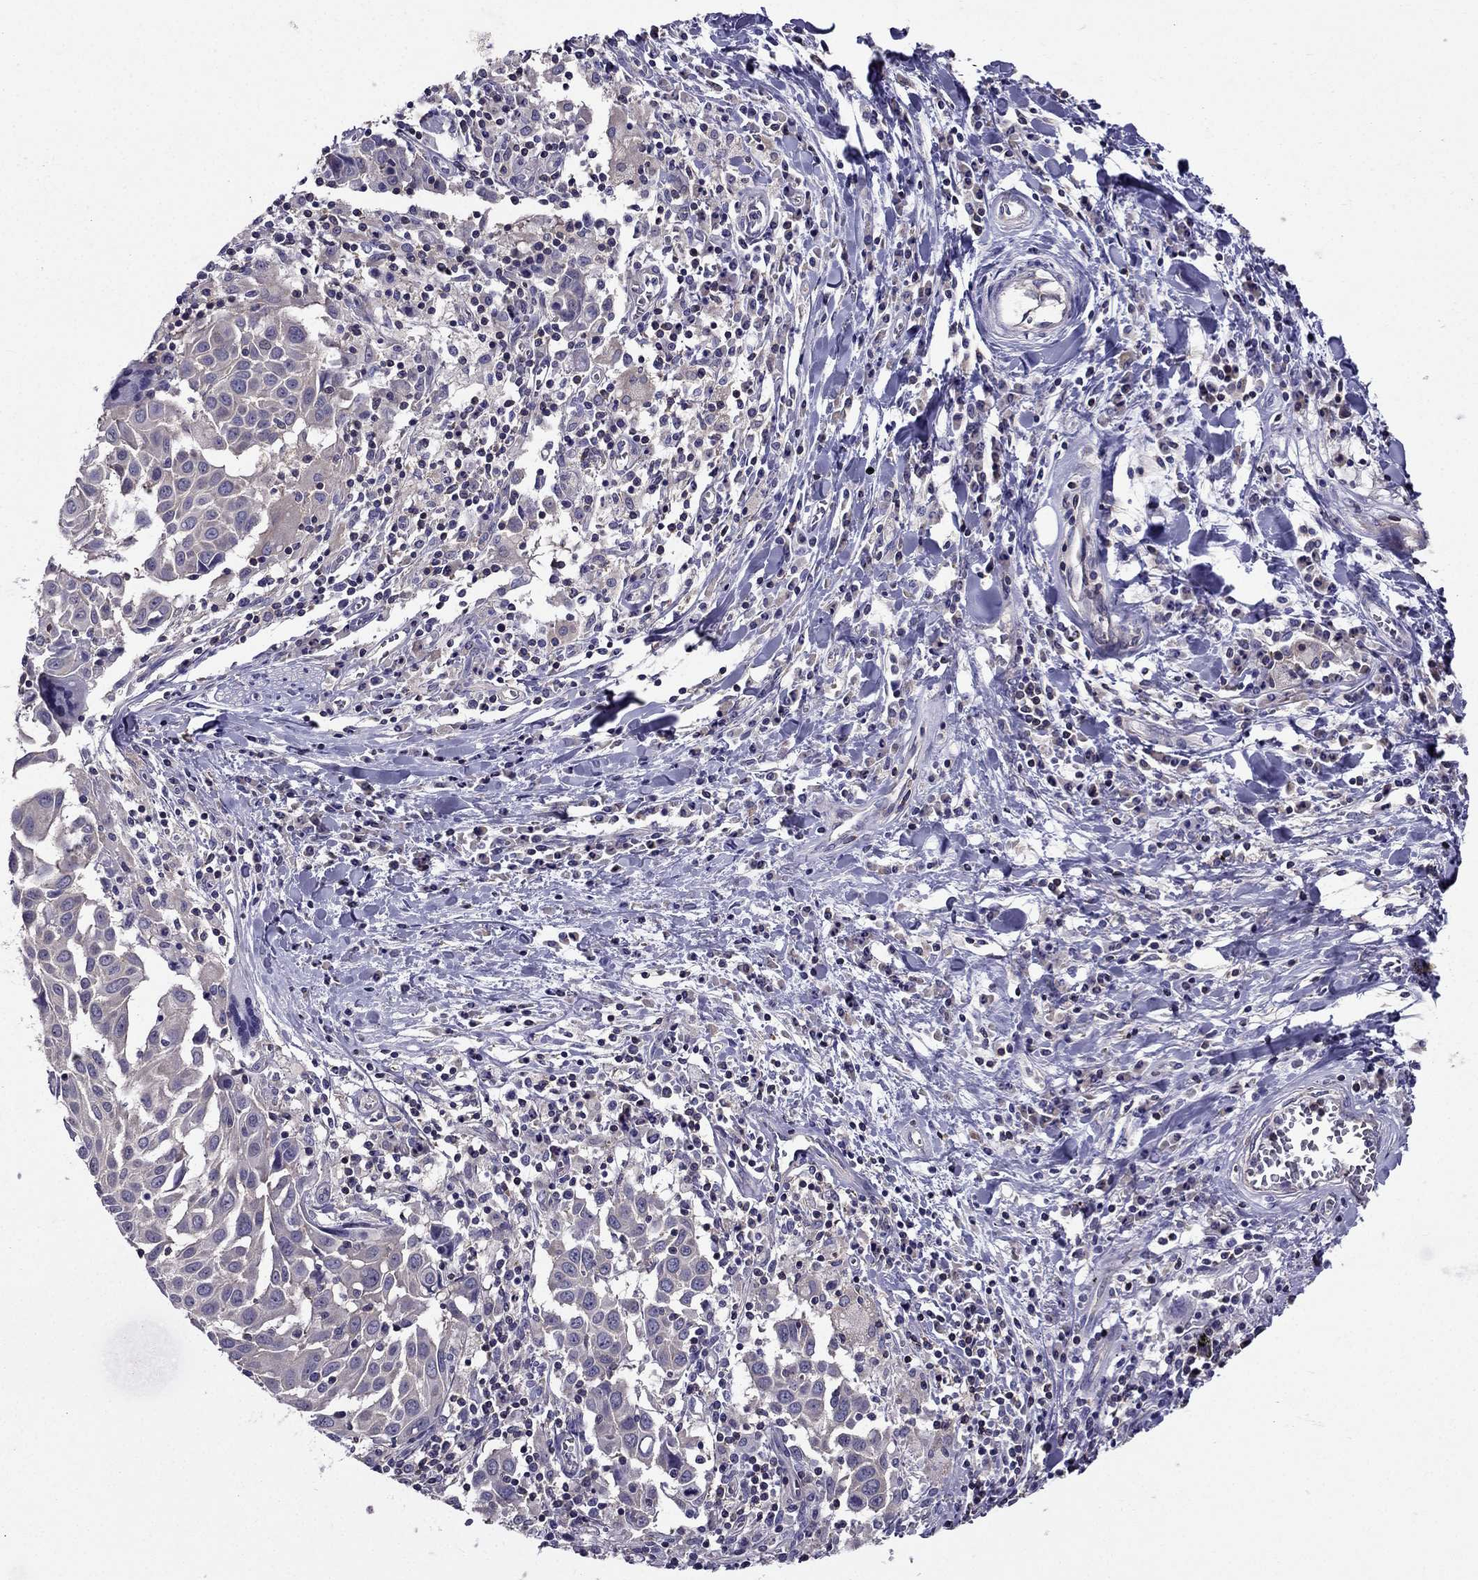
{"staining": {"intensity": "weak", "quantity": "<25%", "location": "cytoplasmic/membranous"}, "tissue": "lung cancer", "cell_type": "Tumor cells", "image_type": "cancer", "snomed": [{"axis": "morphology", "description": "Squamous cell carcinoma, NOS"}, {"axis": "topography", "description": "Lung"}], "caption": "Photomicrograph shows no protein staining in tumor cells of lung squamous cell carcinoma tissue. Brightfield microscopy of immunohistochemistry stained with DAB (brown) and hematoxylin (blue), captured at high magnification.", "gene": "AAK1", "patient": {"sex": "male", "age": 57}}